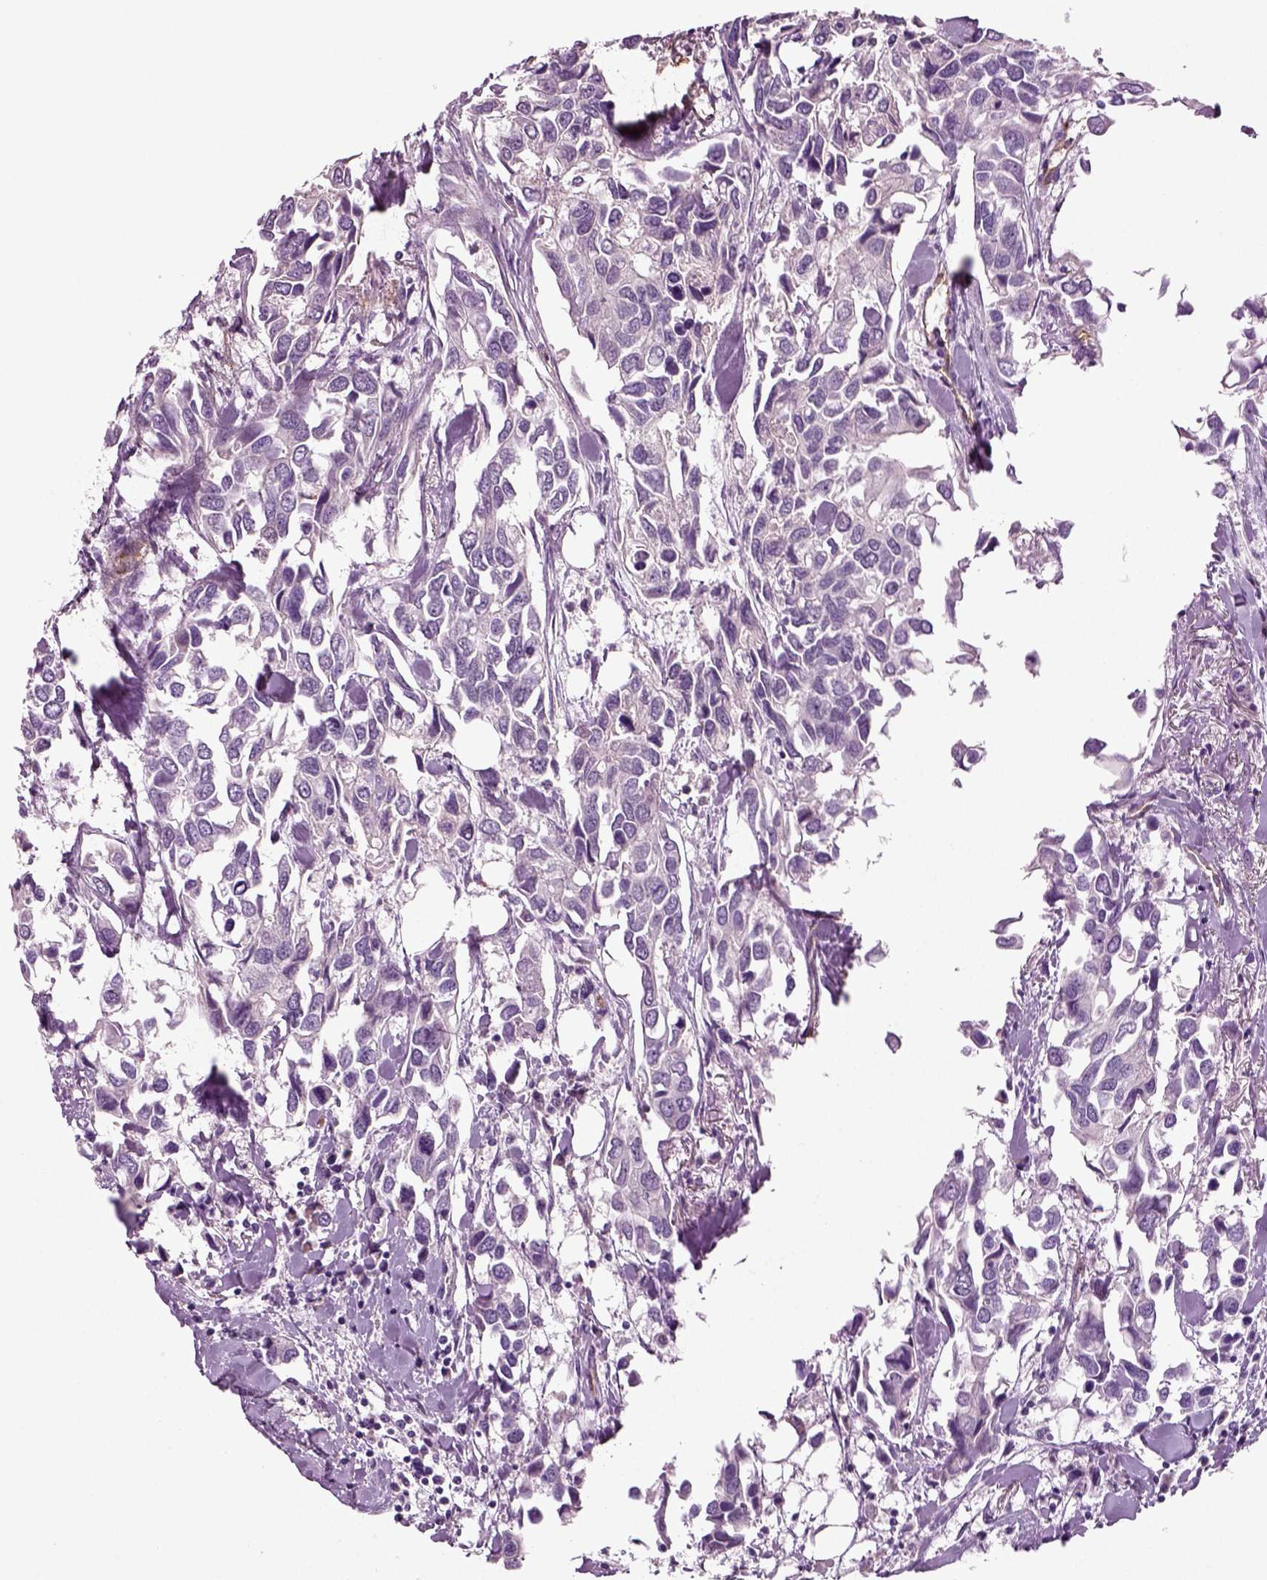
{"staining": {"intensity": "negative", "quantity": "none", "location": "none"}, "tissue": "breast cancer", "cell_type": "Tumor cells", "image_type": "cancer", "snomed": [{"axis": "morphology", "description": "Duct carcinoma"}, {"axis": "topography", "description": "Breast"}], "caption": "Protein analysis of breast cancer (infiltrating ductal carcinoma) exhibits no significant expression in tumor cells.", "gene": "COL9A2", "patient": {"sex": "female", "age": 83}}